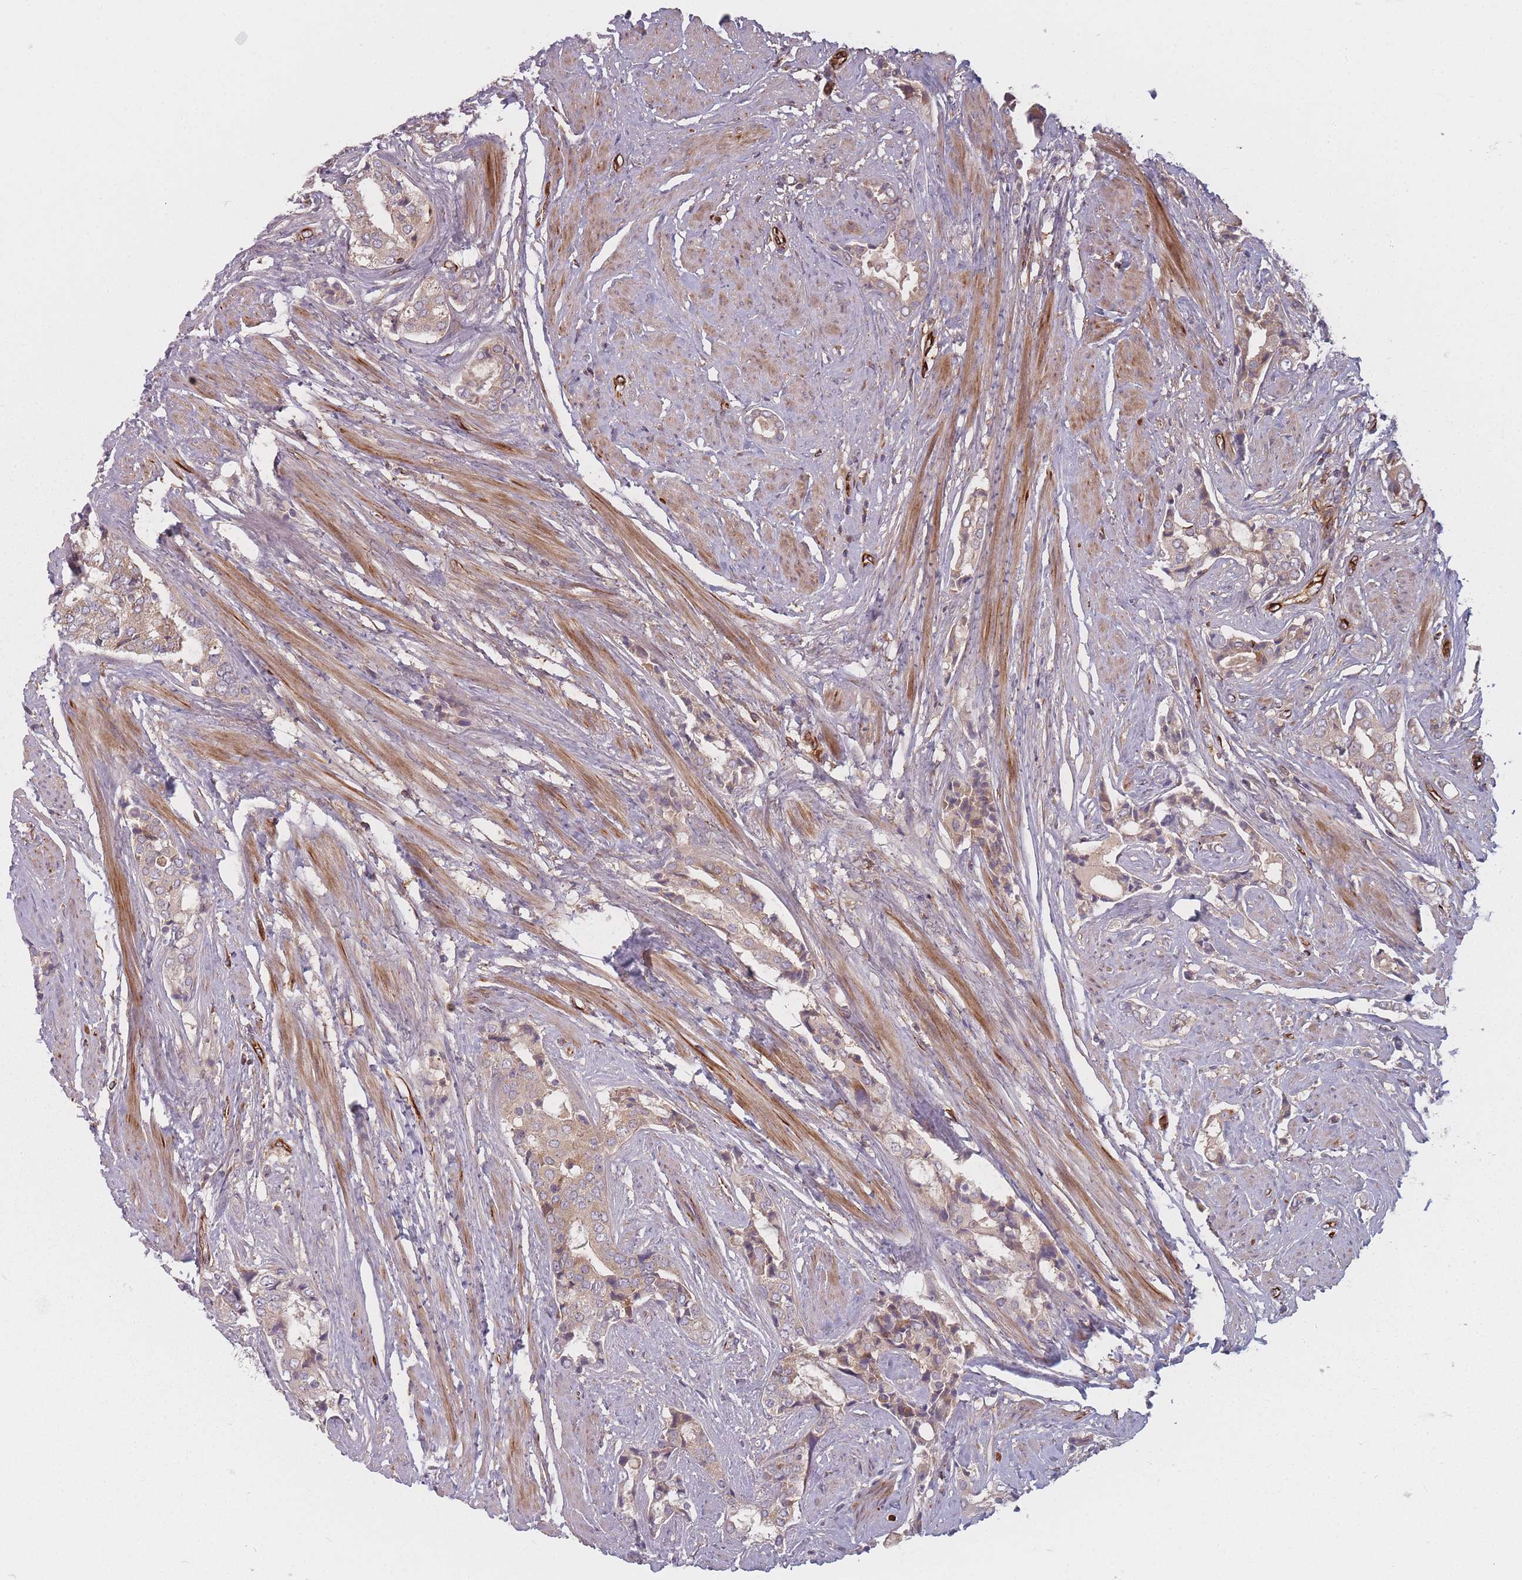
{"staining": {"intensity": "weak", "quantity": "<25%", "location": "cytoplasmic/membranous"}, "tissue": "prostate cancer", "cell_type": "Tumor cells", "image_type": "cancer", "snomed": [{"axis": "morphology", "description": "Adenocarcinoma, High grade"}, {"axis": "topography", "description": "Prostate"}], "caption": "A photomicrograph of prostate cancer stained for a protein displays no brown staining in tumor cells. The staining is performed using DAB (3,3'-diaminobenzidine) brown chromogen with nuclei counter-stained in using hematoxylin.", "gene": "EEF1AKMT2", "patient": {"sex": "male", "age": 71}}